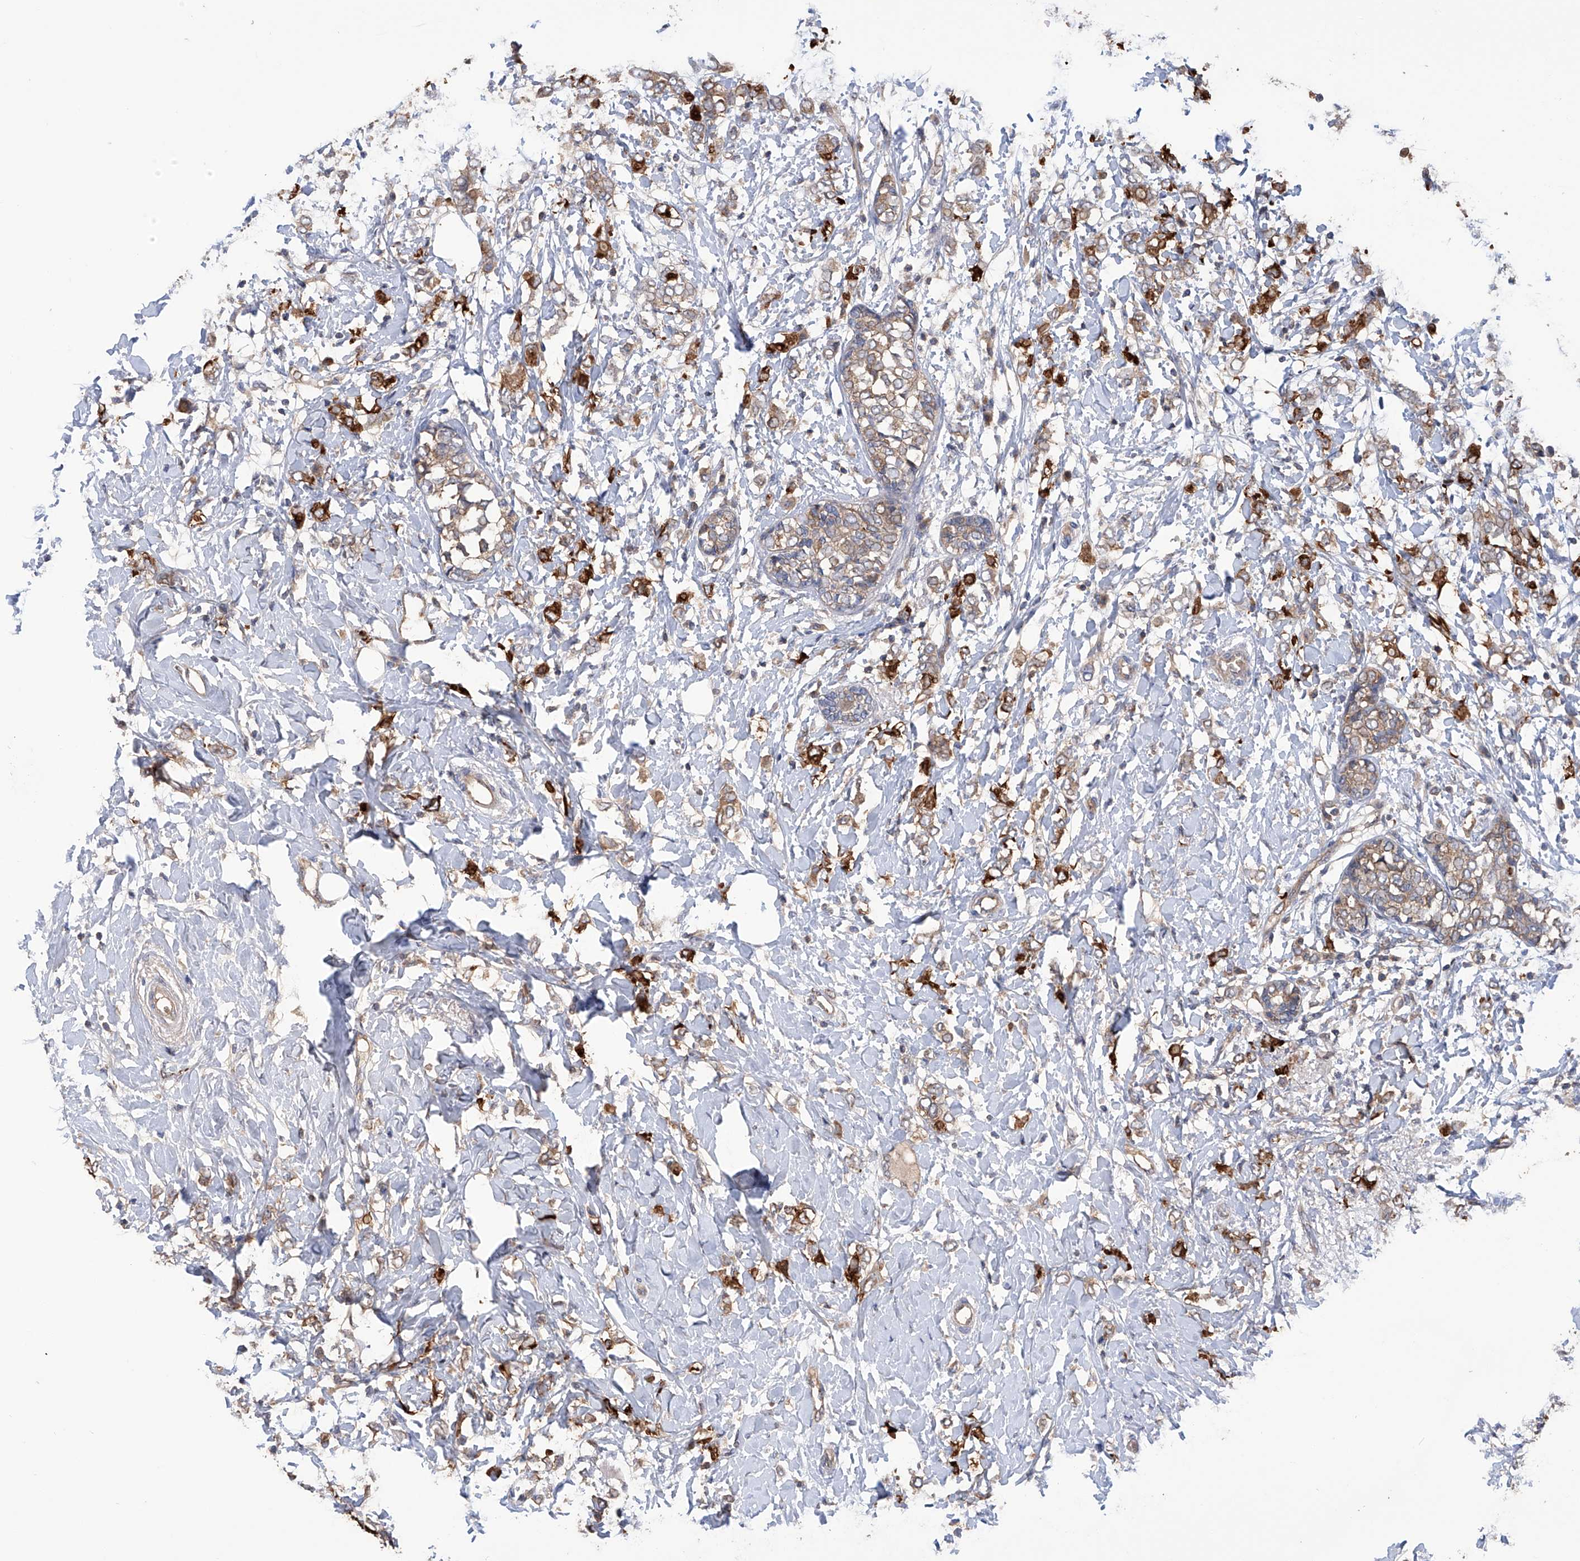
{"staining": {"intensity": "moderate", "quantity": ">75%", "location": "cytoplasmic/membranous"}, "tissue": "breast cancer", "cell_type": "Tumor cells", "image_type": "cancer", "snomed": [{"axis": "morphology", "description": "Normal tissue, NOS"}, {"axis": "morphology", "description": "Lobular carcinoma"}, {"axis": "topography", "description": "Breast"}], "caption": "Immunohistochemical staining of breast cancer demonstrates medium levels of moderate cytoplasmic/membranous staining in about >75% of tumor cells.", "gene": "NUDT17", "patient": {"sex": "female", "age": 47}}